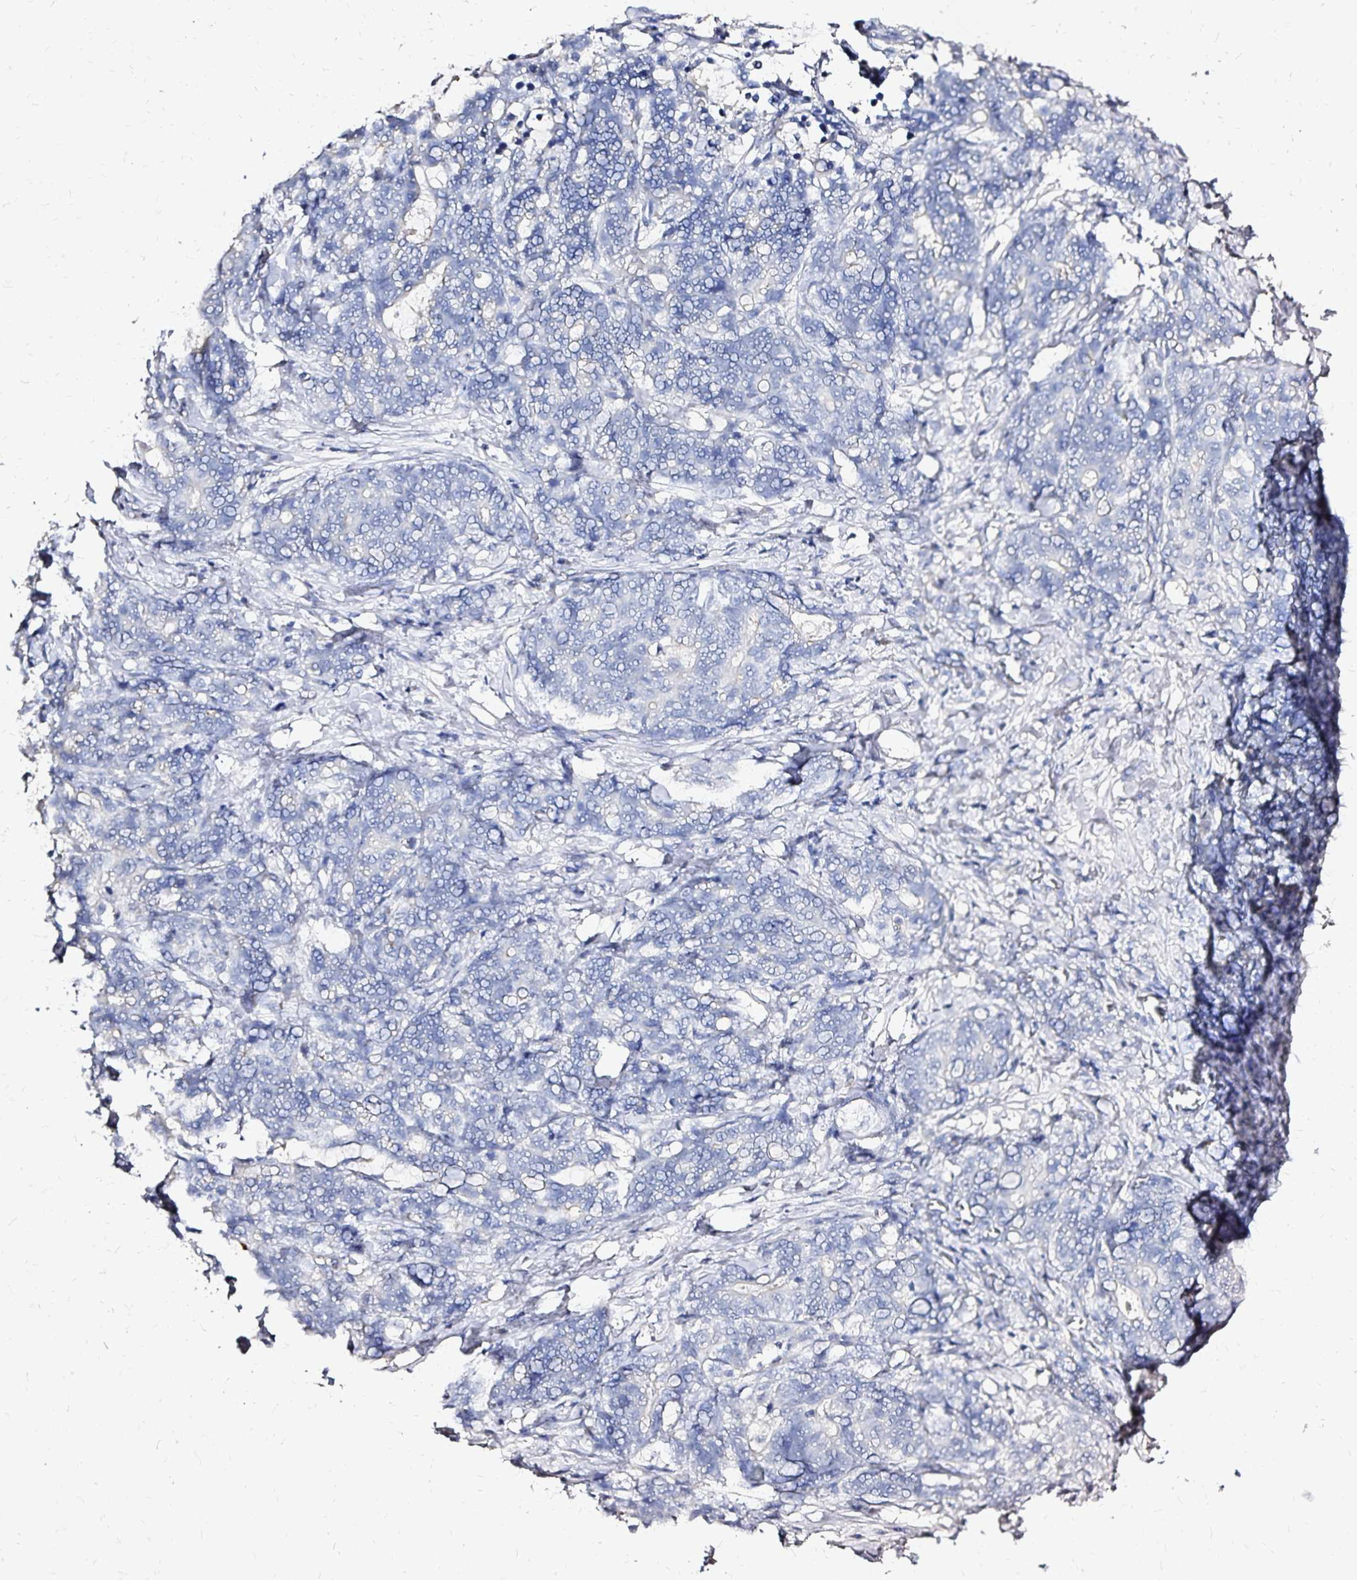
{"staining": {"intensity": "negative", "quantity": "none", "location": "none"}, "tissue": "stomach cancer", "cell_type": "Tumor cells", "image_type": "cancer", "snomed": [{"axis": "morphology", "description": "Normal tissue, NOS"}, {"axis": "morphology", "description": "Adenocarcinoma, NOS"}, {"axis": "topography", "description": "Stomach"}], "caption": "High magnification brightfield microscopy of stomach cancer stained with DAB (brown) and counterstained with hematoxylin (blue): tumor cells show no significant staining.", "gene": "SLC5A1", "patient": {"sex": "female", "age": 64}}